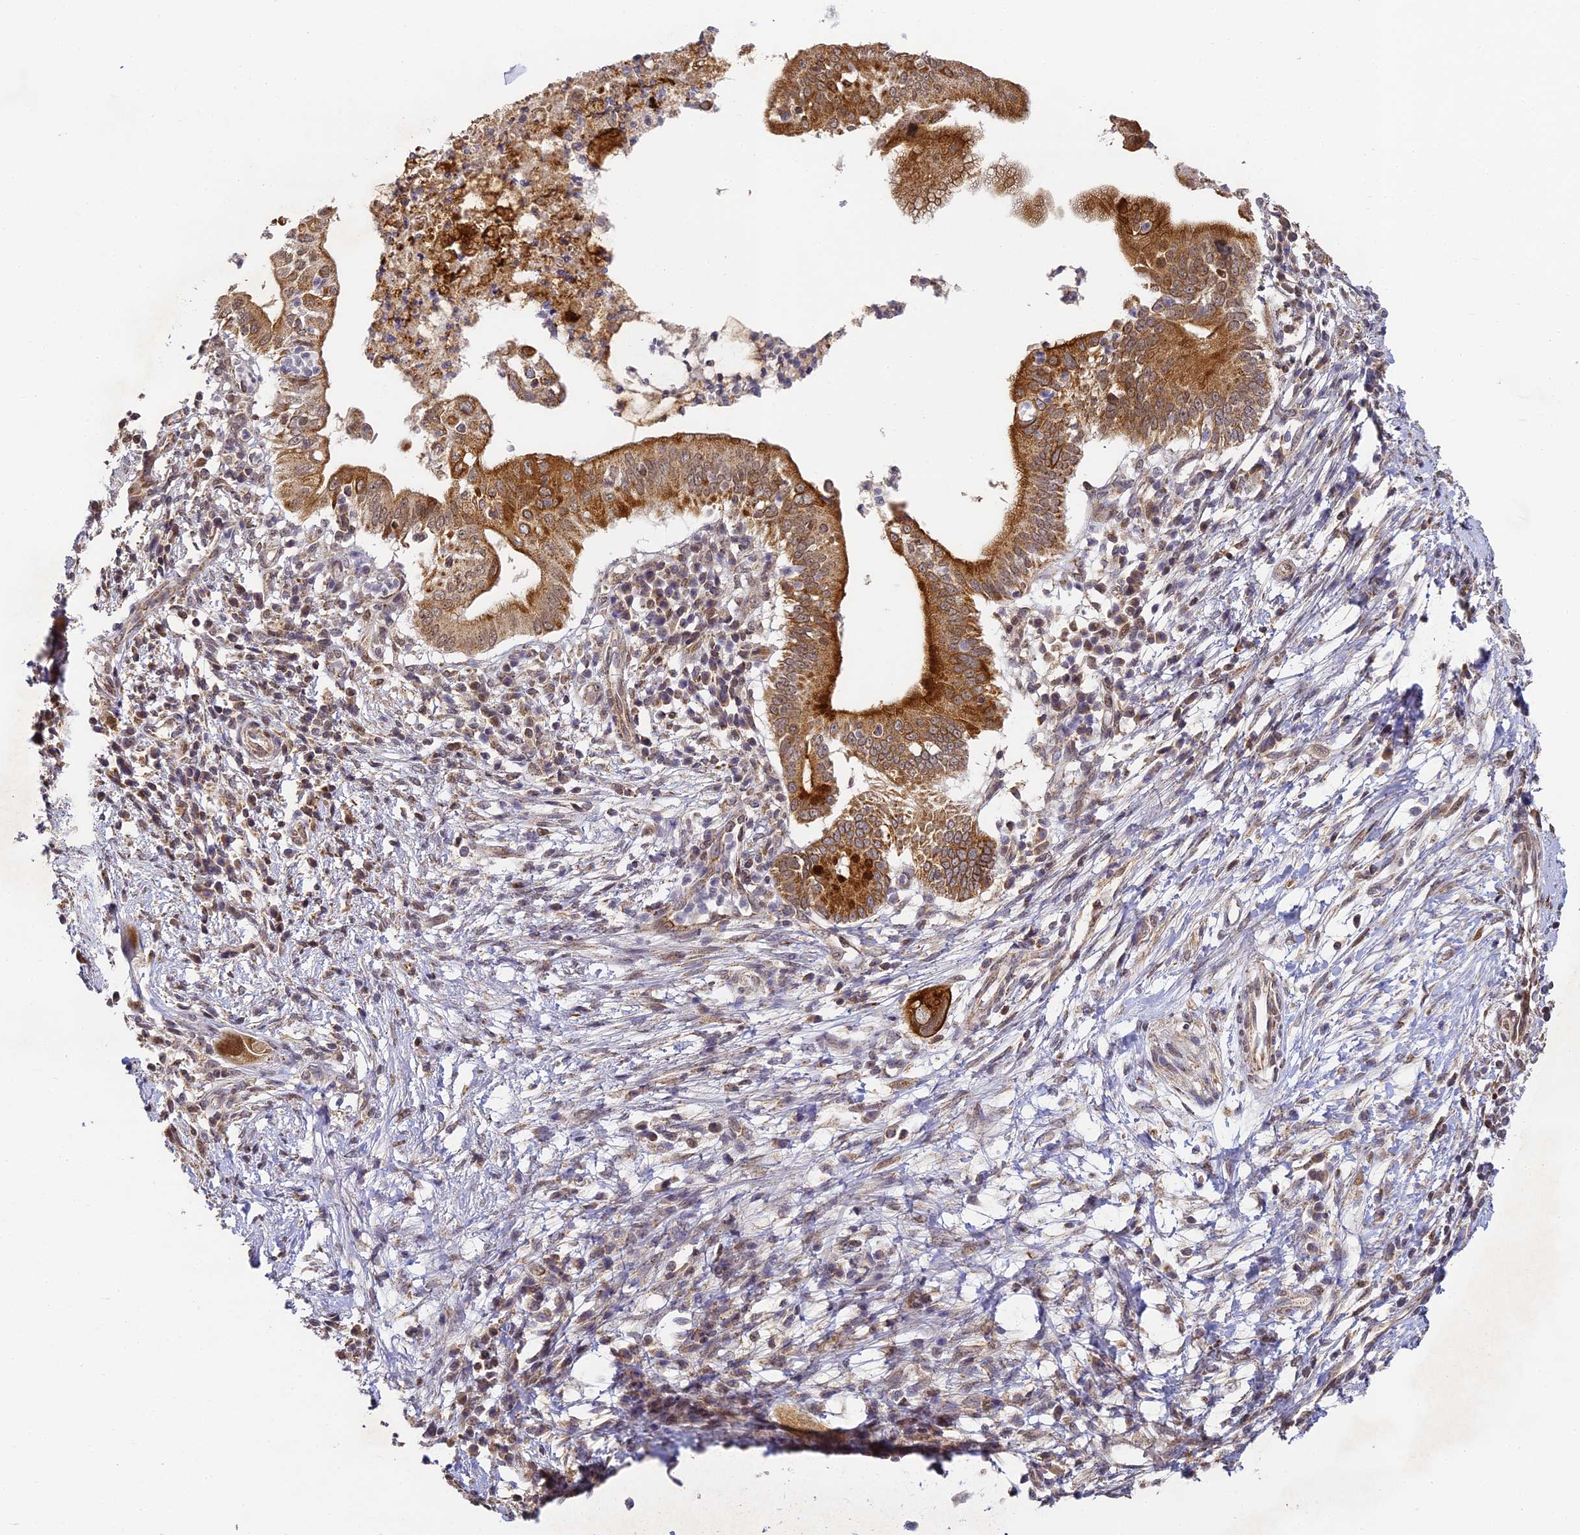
{"staining": {"intensity": "strong", "quantity": ">75%", "location": "cytoplasmic/membranous"}, "tissue": "pancreatic cancer", "cell_type": "Tumor cells", "image_type": "cancer", "snomed": [{"axis": "morphology", "description": "Adenocarcinoma, NOS"}, {"axis": "topography", "description": "Pancreas"}], "caption": "An image showing strong cytoplasmic/membranous positivity in about >75% of tumor cells in pancreatic cancer, as visualized by brown immunohistochemical staining.", "gene": "DNAAF10", "patient": {"sex": "male", "age": 68}}